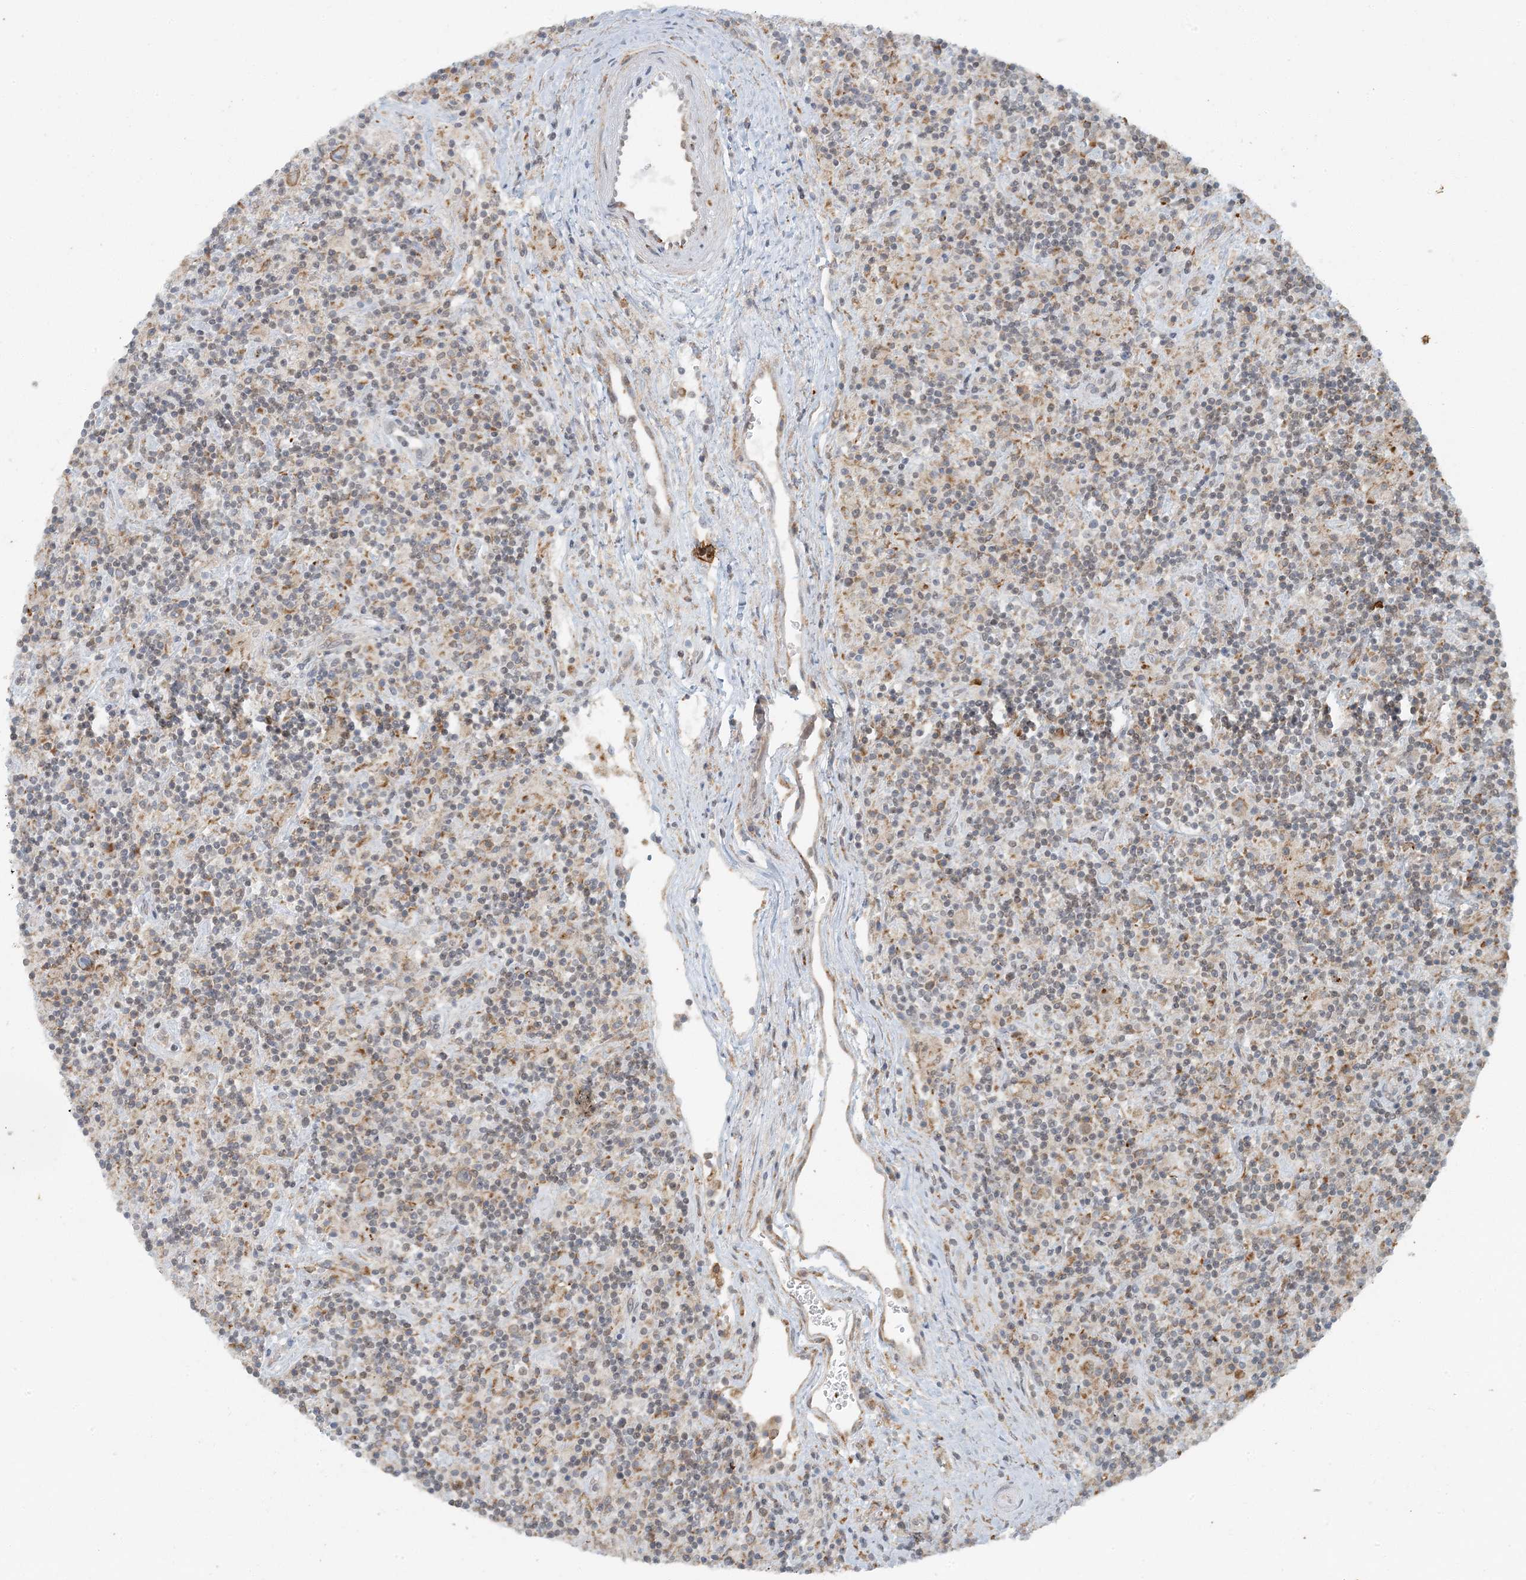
{"staining": {"intensity": "moderate", "quantity": ">75%", "location": "cytoplasmic/membranous"}, "tissue": "lymphoma", "cell_type": "Tumor cells", "image_type": "cancer", "snomed": [{"axis": "morphology", "description": "Hodgkin's disease, NOS"}, {"axis": "topography", "description": "Lymph node"}], "caption": "This is a photomicrograph of immunohistochemistry (IHC) staining of Hodgkin's disease, which shows moderate positivity in the cytoplasmic/membranous of tumor cells.", "gene": "AK9", "patient": {"sex": "male", "age": 70}}